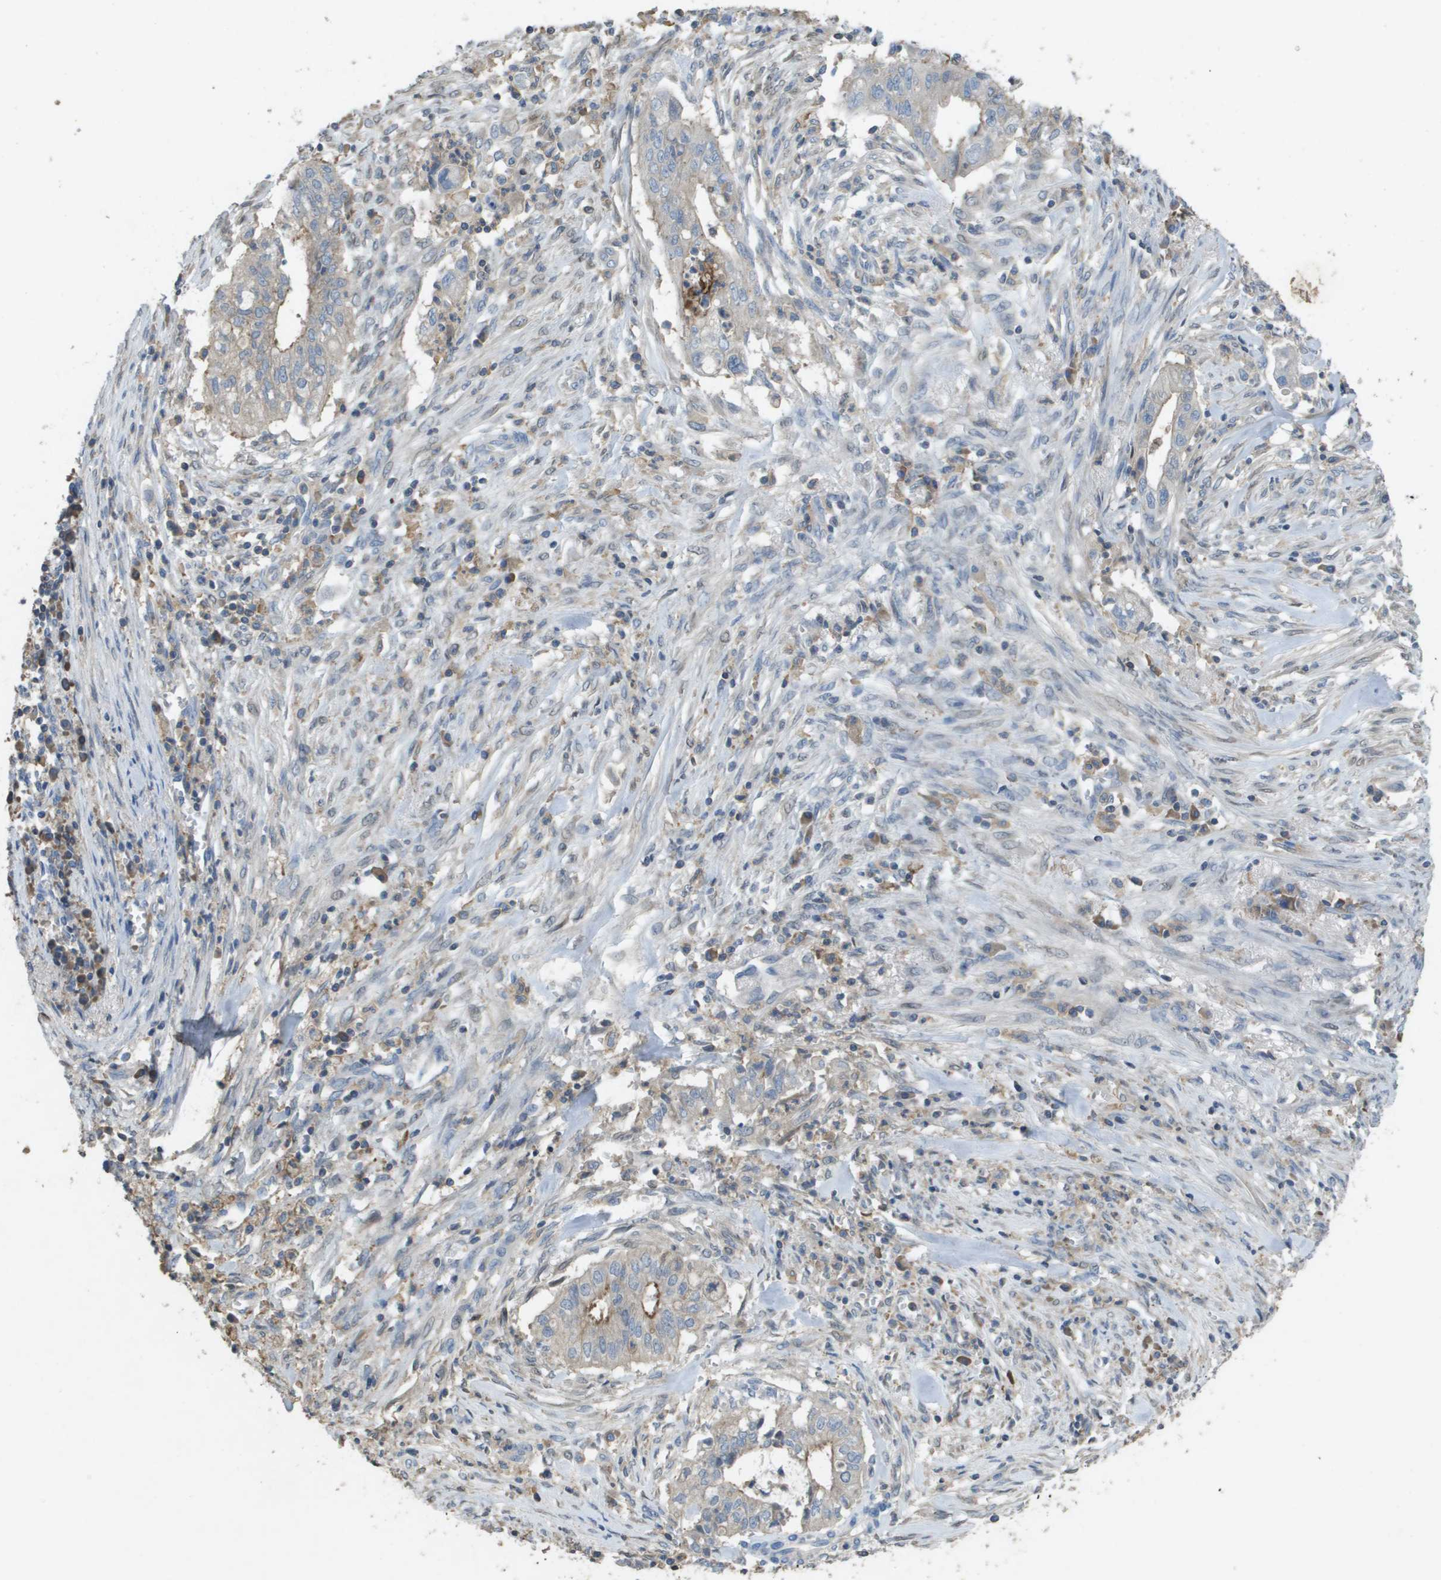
{"staining": {"intensity": "moderate", "quantity": "<25%", "location": "cytoplasmic/membranous"}, "tissue": "cervical cancer", "cell_type": "Tumor cells", "image_type": "cancer", "snomed": [{"axis": "morphology", "description": "Adenocarcinoma, NOS"}, {"axis": "topography", "description": "Cervix"}], "caption": "Protein expression analysis of cervical adenocarcinoma reveals moderate cytoplasmic/membranous expression in about <25% of tumor cells.", "gene": "CLCA4", "patient": {"sex": "female", "age": 44}}